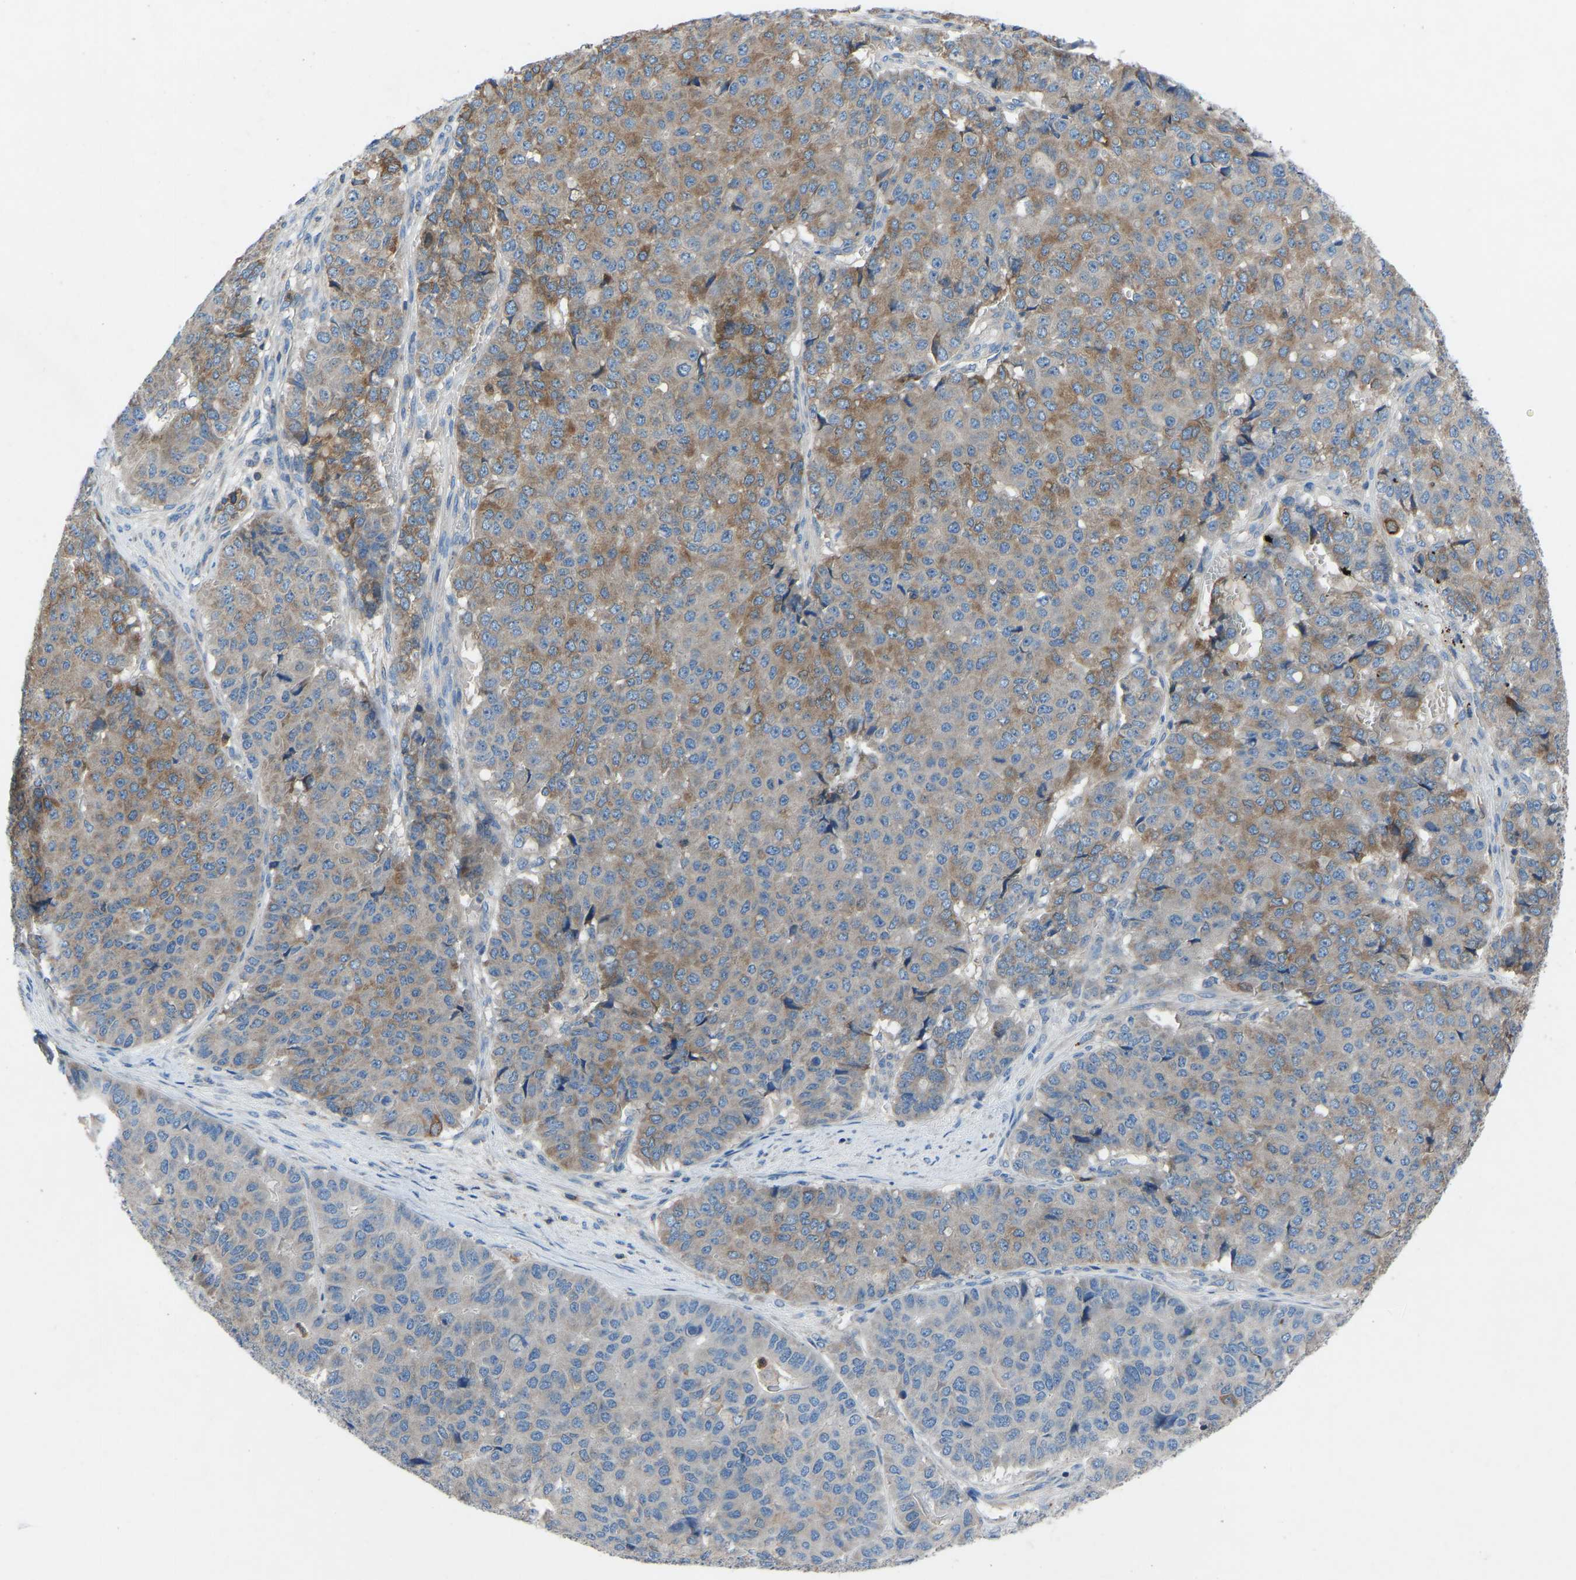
{"staining": {"intensity": "moderate", "quantity": "25%-75%", "location": "cytoplasmic/membranous"}, "tissue": "pancreatic cancer", "cell_type": "Tumor cells", "image_type": "cancer", "snomed": [{"axis": "morphology", "description": "Adenocarcinoma, NOS"}, {"axis": "topography", "description": "Pancreas"}], "caption": "Immunohistochemical staining of pancreatic cancer (adenocarcinoma) exhibits medium levels of moderate cytoplasmic/membranous expression in about 25%-75% of tumor cells.", "gene": "GRK6", "patient": {"sex": "male", "age": 50}}